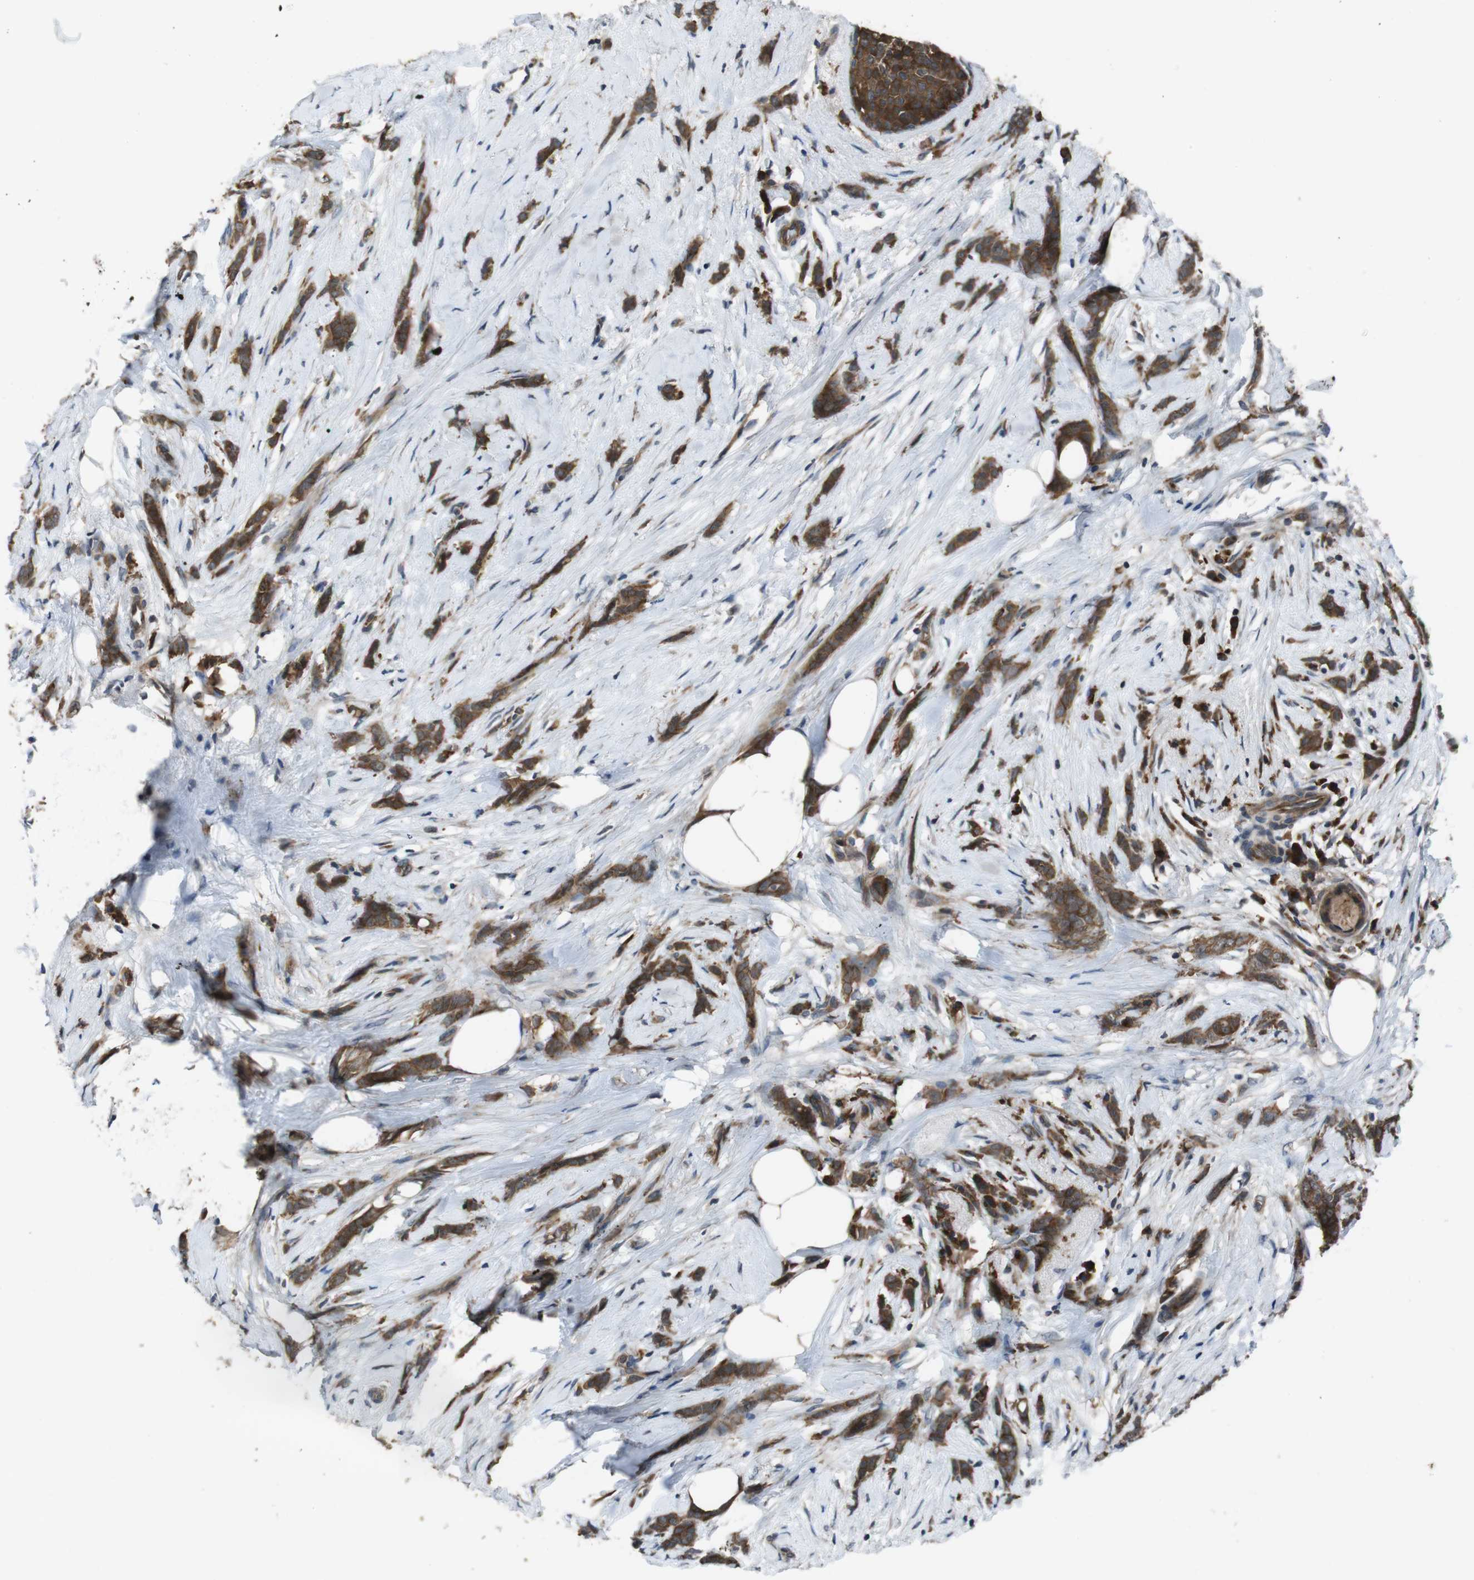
{"staining": {"intensity": "moderate", "quantity": ">75%", "location": "cytoplasmic/membranous"}, "tissue": "breast cancer", "cell_type": "Tumor cells", "image_type": "cancer", "snomed": [{"axis": "morphology", "description": "Lobular carcinoma, in situ"}, {"axis": "morphology", "description": "Lobular carcinoma"}, {"axis": "topography", "description": "Breast"}], "caption": "IHC image of neoplastic tissue: breast cancer (lobular carcinoma in situ) stained using IHC shows medium levels of moderate protein expression localized specifically in the cytoplasmic/membranous of tumor cells, appearing as a cytoplasmic/membranous brown color.", "gene": "SLC22A23", "patient": {"sex": "female", "age": 41}}